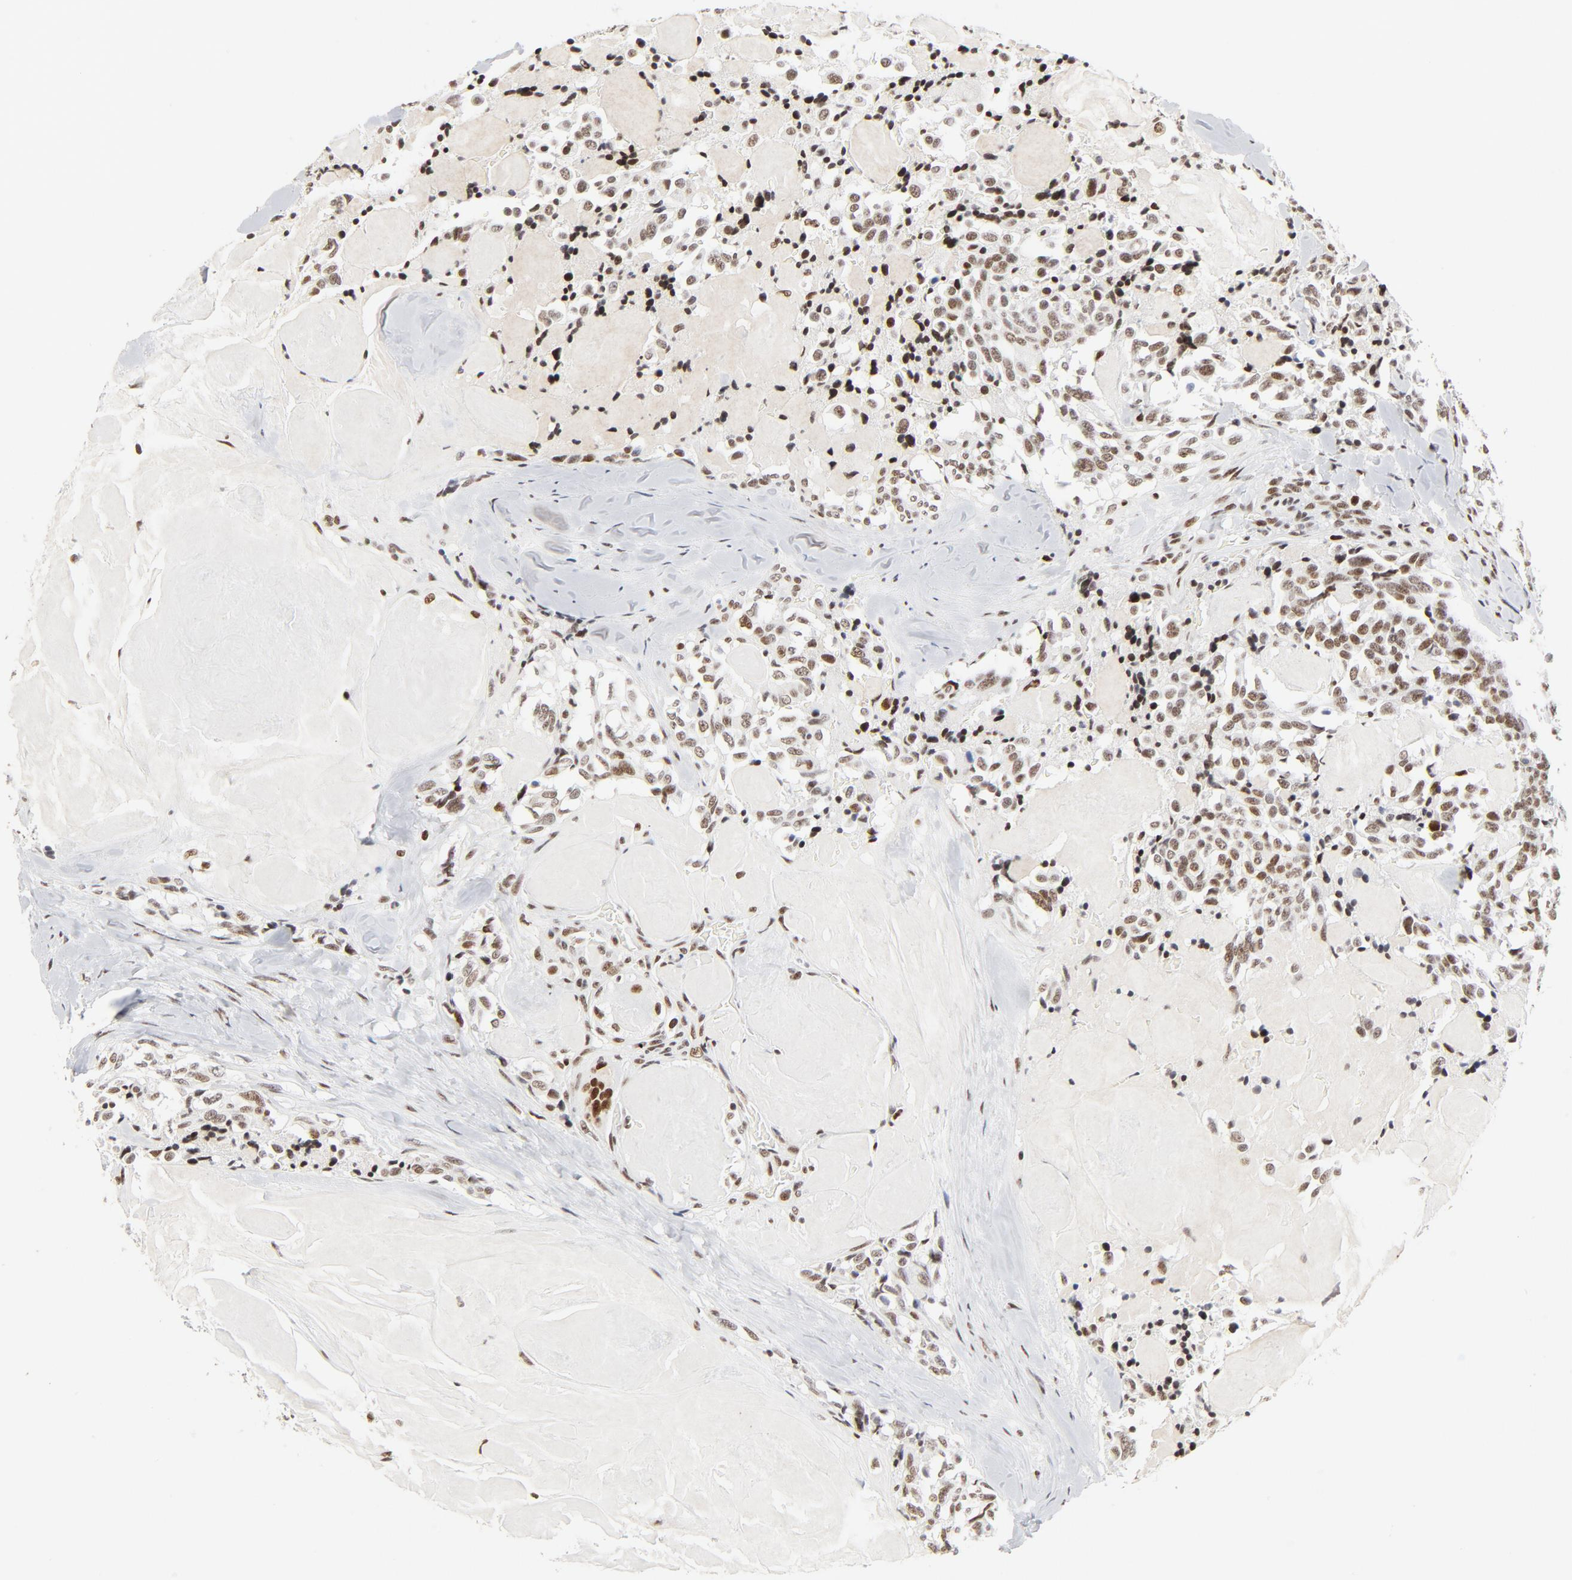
{"staining": {"intensity": "moderate", "quantity": ">75%", "location": "nuclear"}, "tissue": "thyroid cancer", "cell_type": "Tumor cells", "image_type": "cancer", "snomed": [{"axis": "morphology", "description": "Carcinoma, NOS"}, {"axis": "morphology", "description": "Carcinoid, malignant, NOS"}, {"axis": "topography", "description": "Thyroid gland"}], "caption": "A high-resolution histopathology image shows immunohistochemistry staining of thyroid cancer (carcinoma), which reveals moderate nuclear positivity in about >75% of tumor cells.", "gene": "GTF2H1", "patient": {"sex": "male", "age": 33}}